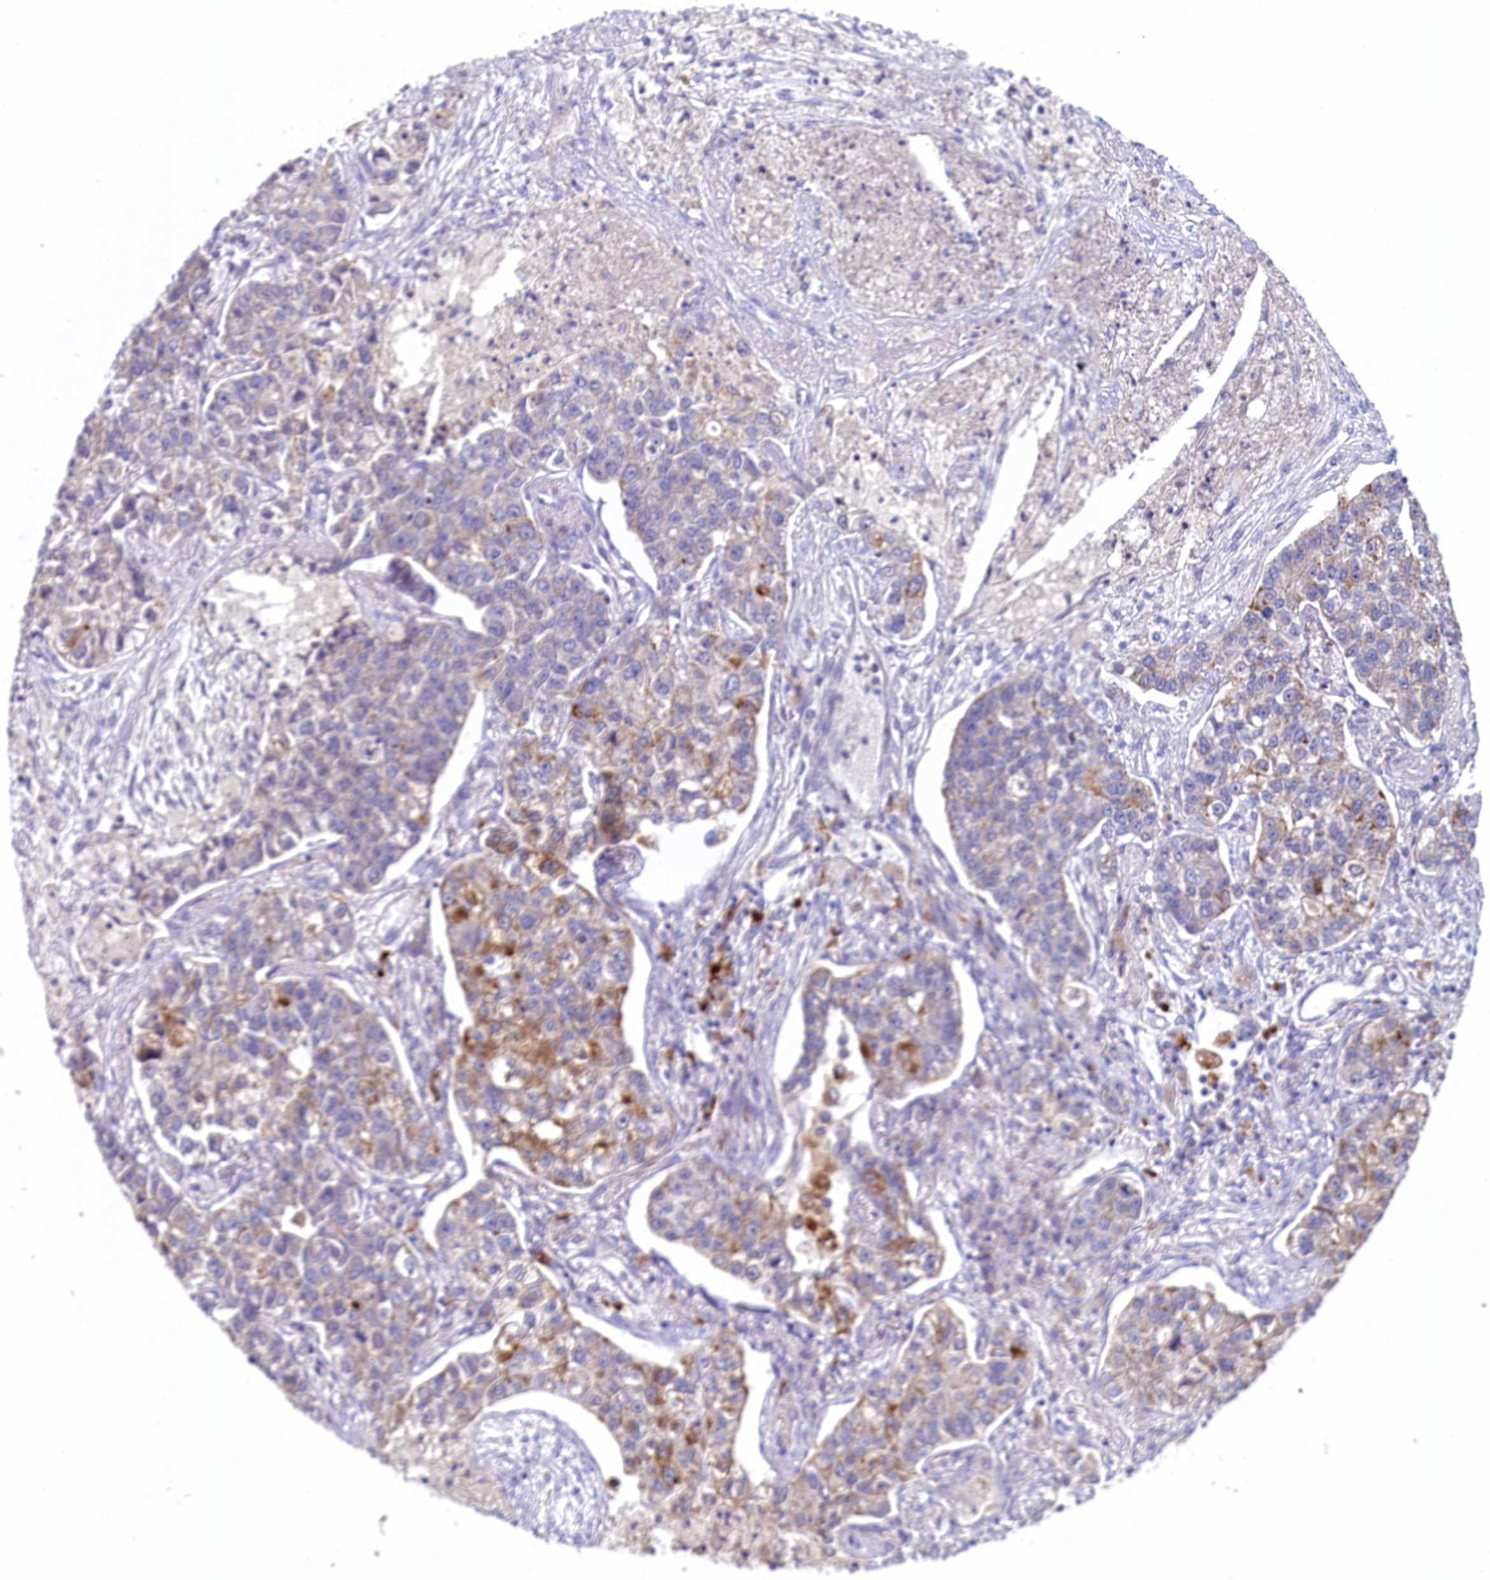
{"staining": {"intensity": "moderate", "quantity": "<25%", "location": "cytoplasmic/membranous"}, "tissue": "lung cancer", "cell_type": "Tumor cells", "image_type": "cancer", "snomed": [{"axis": "morphology", "description": "Adenocarcinoma, NOS"}, {"axis": "topography", "description": "Lung"}], "caption": "Lung adenocarcinoma tissue demonstrates moderate cytoplasmic/membranous staining in about <25% of tumor cells, visualized by immunohistochemistry. The staining was performed using DAB, with brown indicating positive protein expression. Nuclei are stained blue with hematoxylin.", "gene": "NUBP2", "patient": {"sex": "male", "age": 49}}